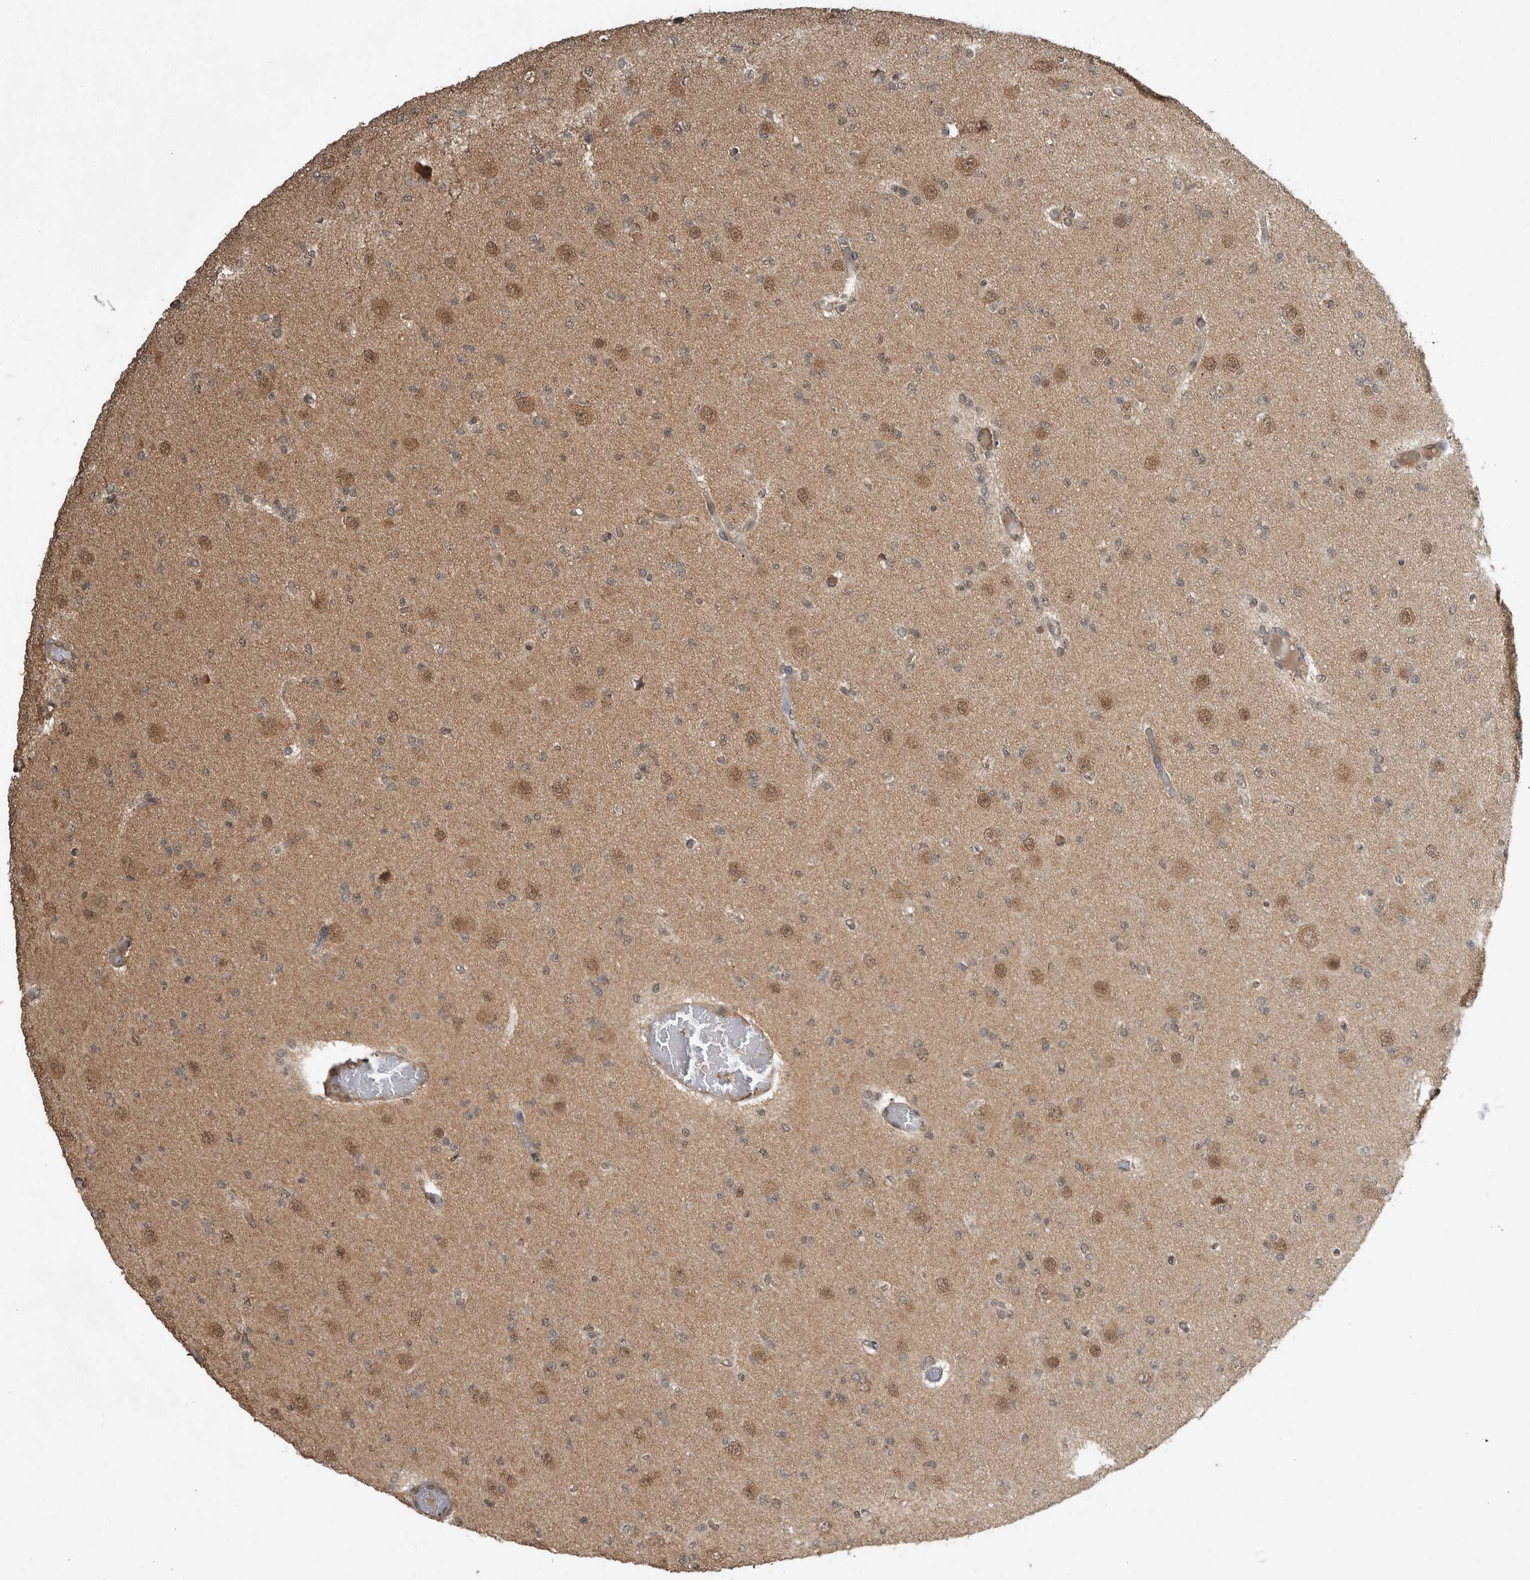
{"staining": {"intensity": "moderate", "quantity": ">75%", "location": "cytoplasmic/membranous,nuclear"}, "tissue": "glioma", "cell_type": "Tumor cells", "image_type": "cancer", "snomed": [{"axis": "morphology", "description": "Glioma, malignant, Low grade"}, {"axis": "topography", "description": "Brain"}], "caption": "A brown stain labels moderate cytoplasmic/membranous and nuclear expression of a protein in malignant glioma (low-grade) tumor cells.", "gene": "ARHGEF12", "patient": {"sex": "female", "age": 22}}